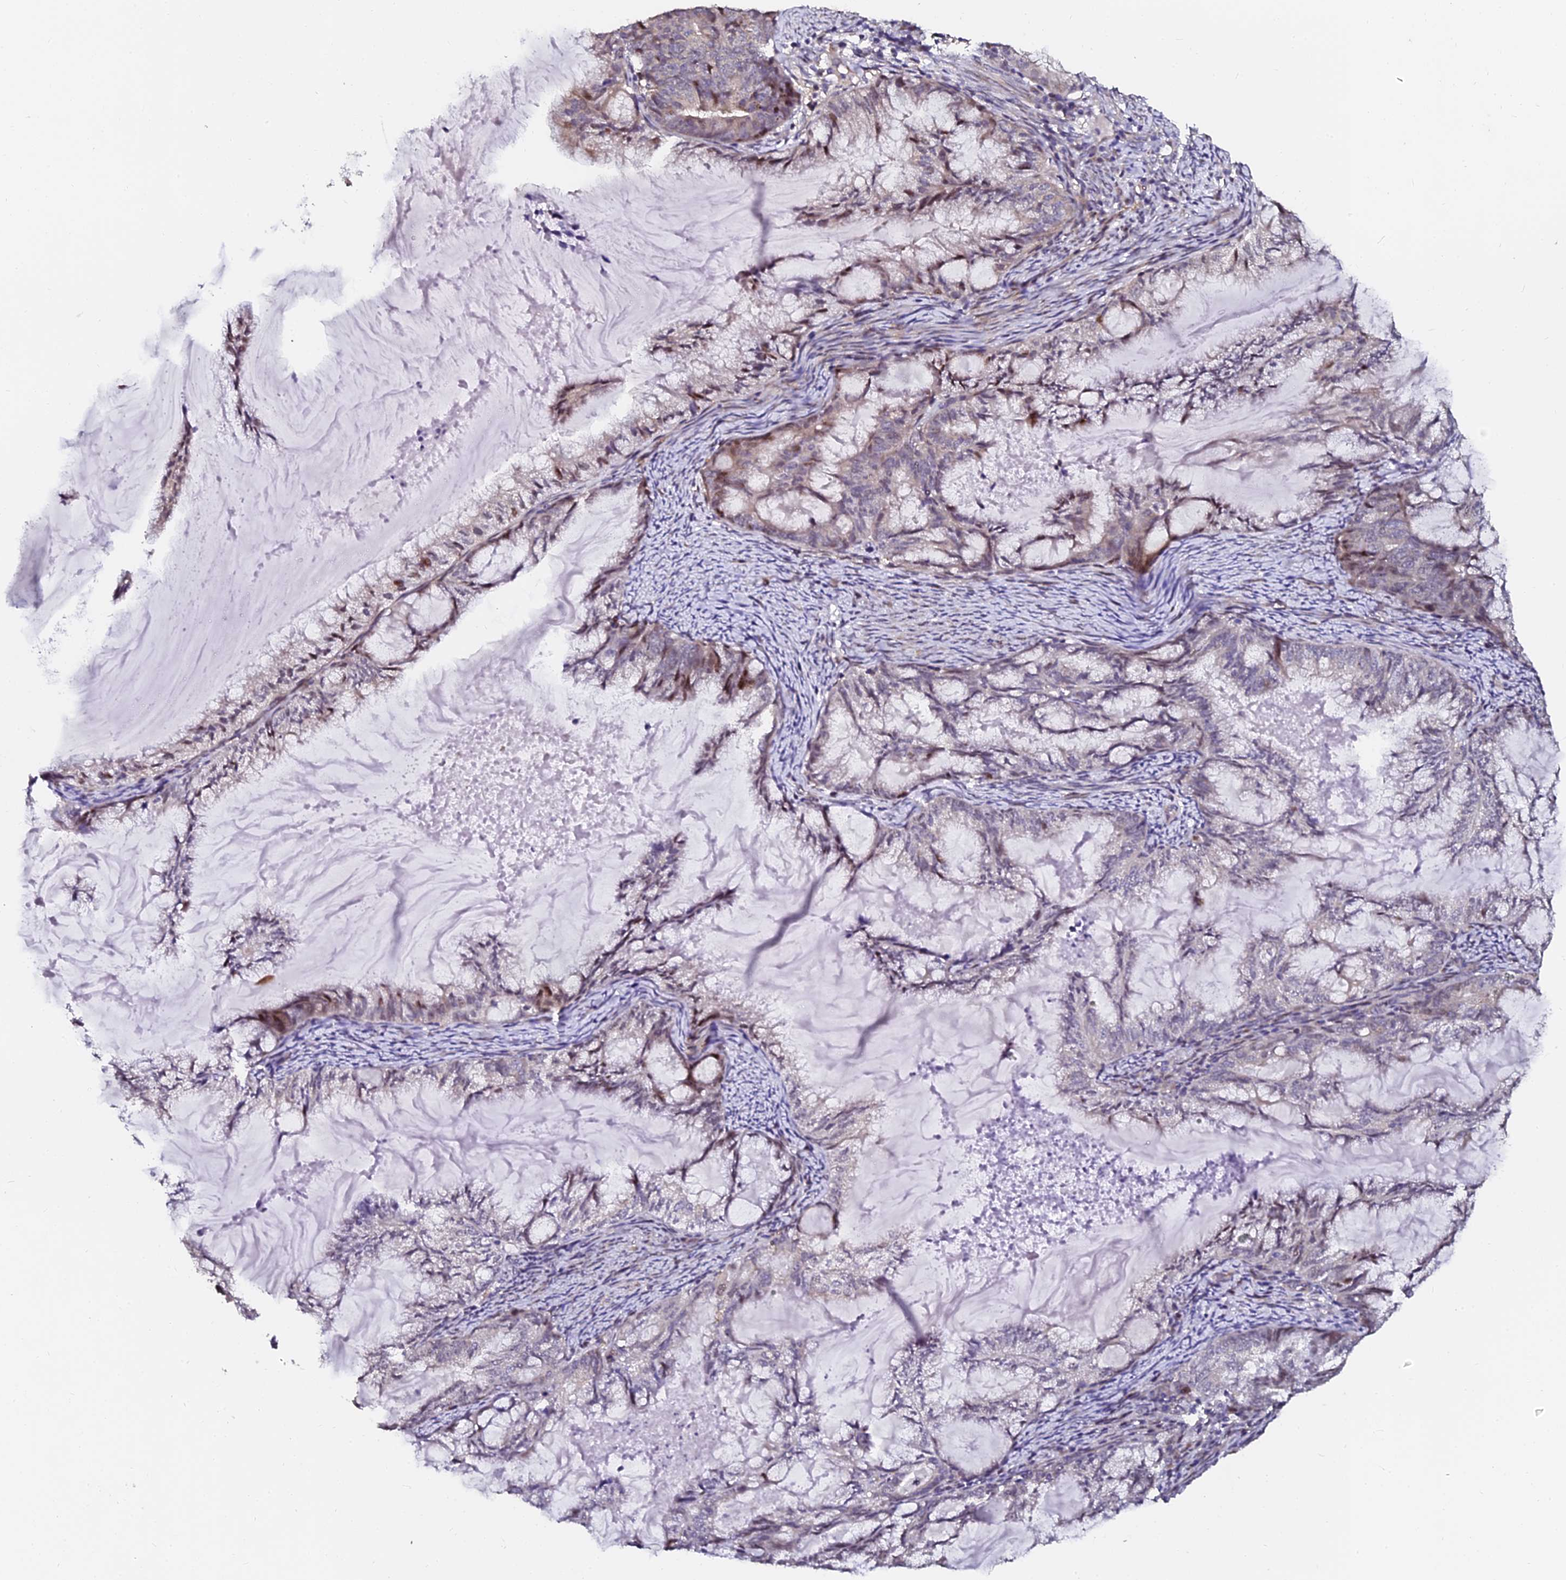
{"staining": {"intensity": "moderate", "quantity": "<25%", "location": "nuclear"}, "tissue": "endometrial cancer", "cell_type": "Tumor cells", "image_type": "cancer", "snomed": [{"axis": "morphology", "description": "Adenocarcinoma, NOS"}, {"axis": "topography", "description": "Endometrium"}], "caption": "This histopathology image demonstrates immunohistochemistry (IHC) staining of endometrial cancer (adenocarcinoma), with low moderate nuclear expression in about <25% of tumor cells.", "gene": "GPN3", "patient": {"sex": "female", "age": 86}}